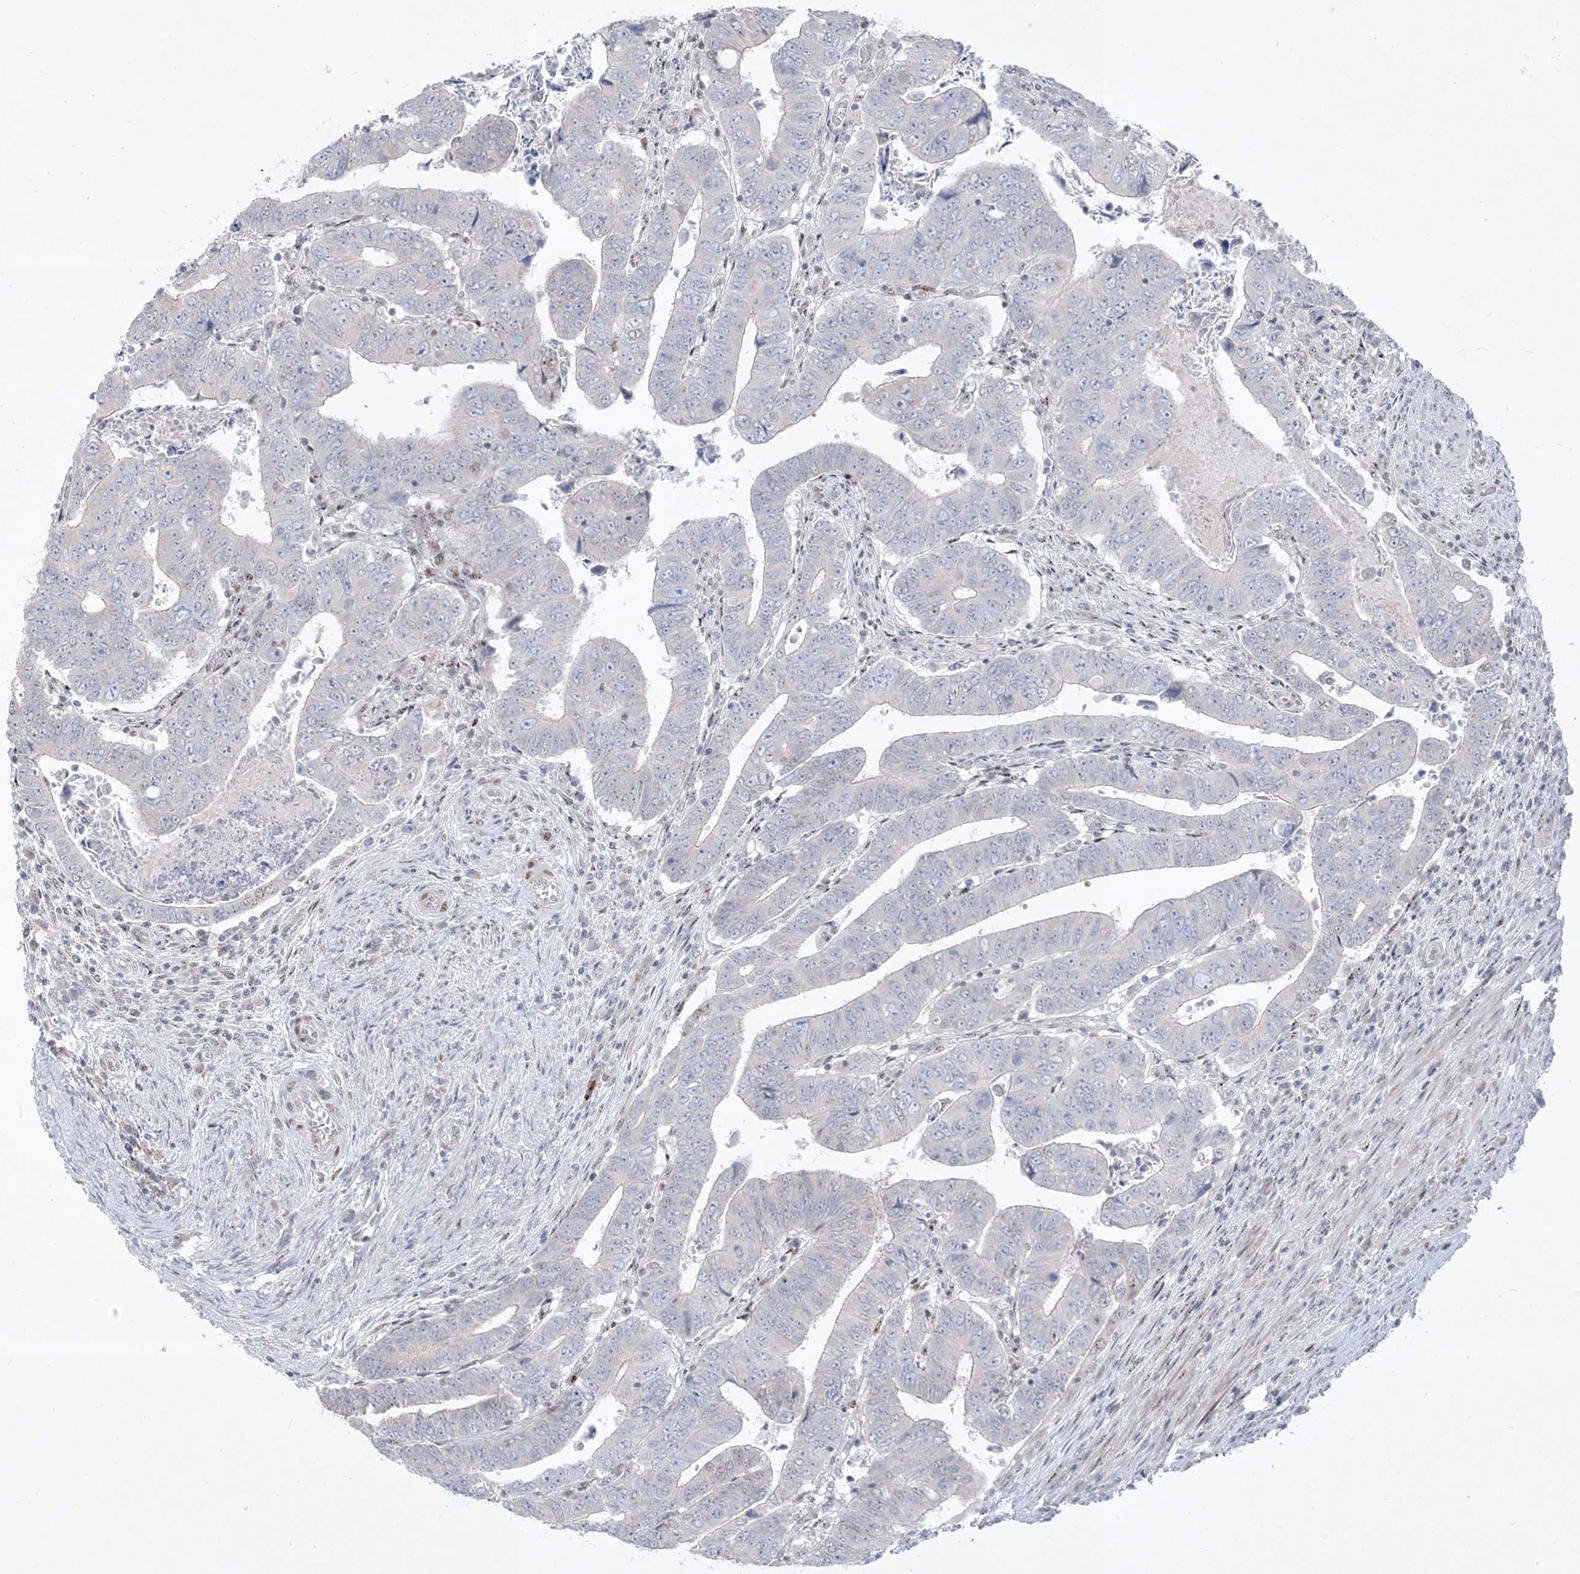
{"staining": {"intensity": "negative", "quantity": "none", "location": "none"}, "tissue": "colorectal cancer", "cell_type": "Tumor cells", "image_type": "cancer", "snomed": [{"axis": "morphology", "description": "Normal tissue, NOS"}, {"axis": "morphology", "description": "Adenocarcinoma, NOS"}, {"axis": "topography", "description": "Rectum"}], "caption": "This is an immunohistochemistry micrograph of human colorectal cancer. There is no staining in tumor cells.", "gene": "BHLHE40", "patient": {"sex": "female", "age": 65}}